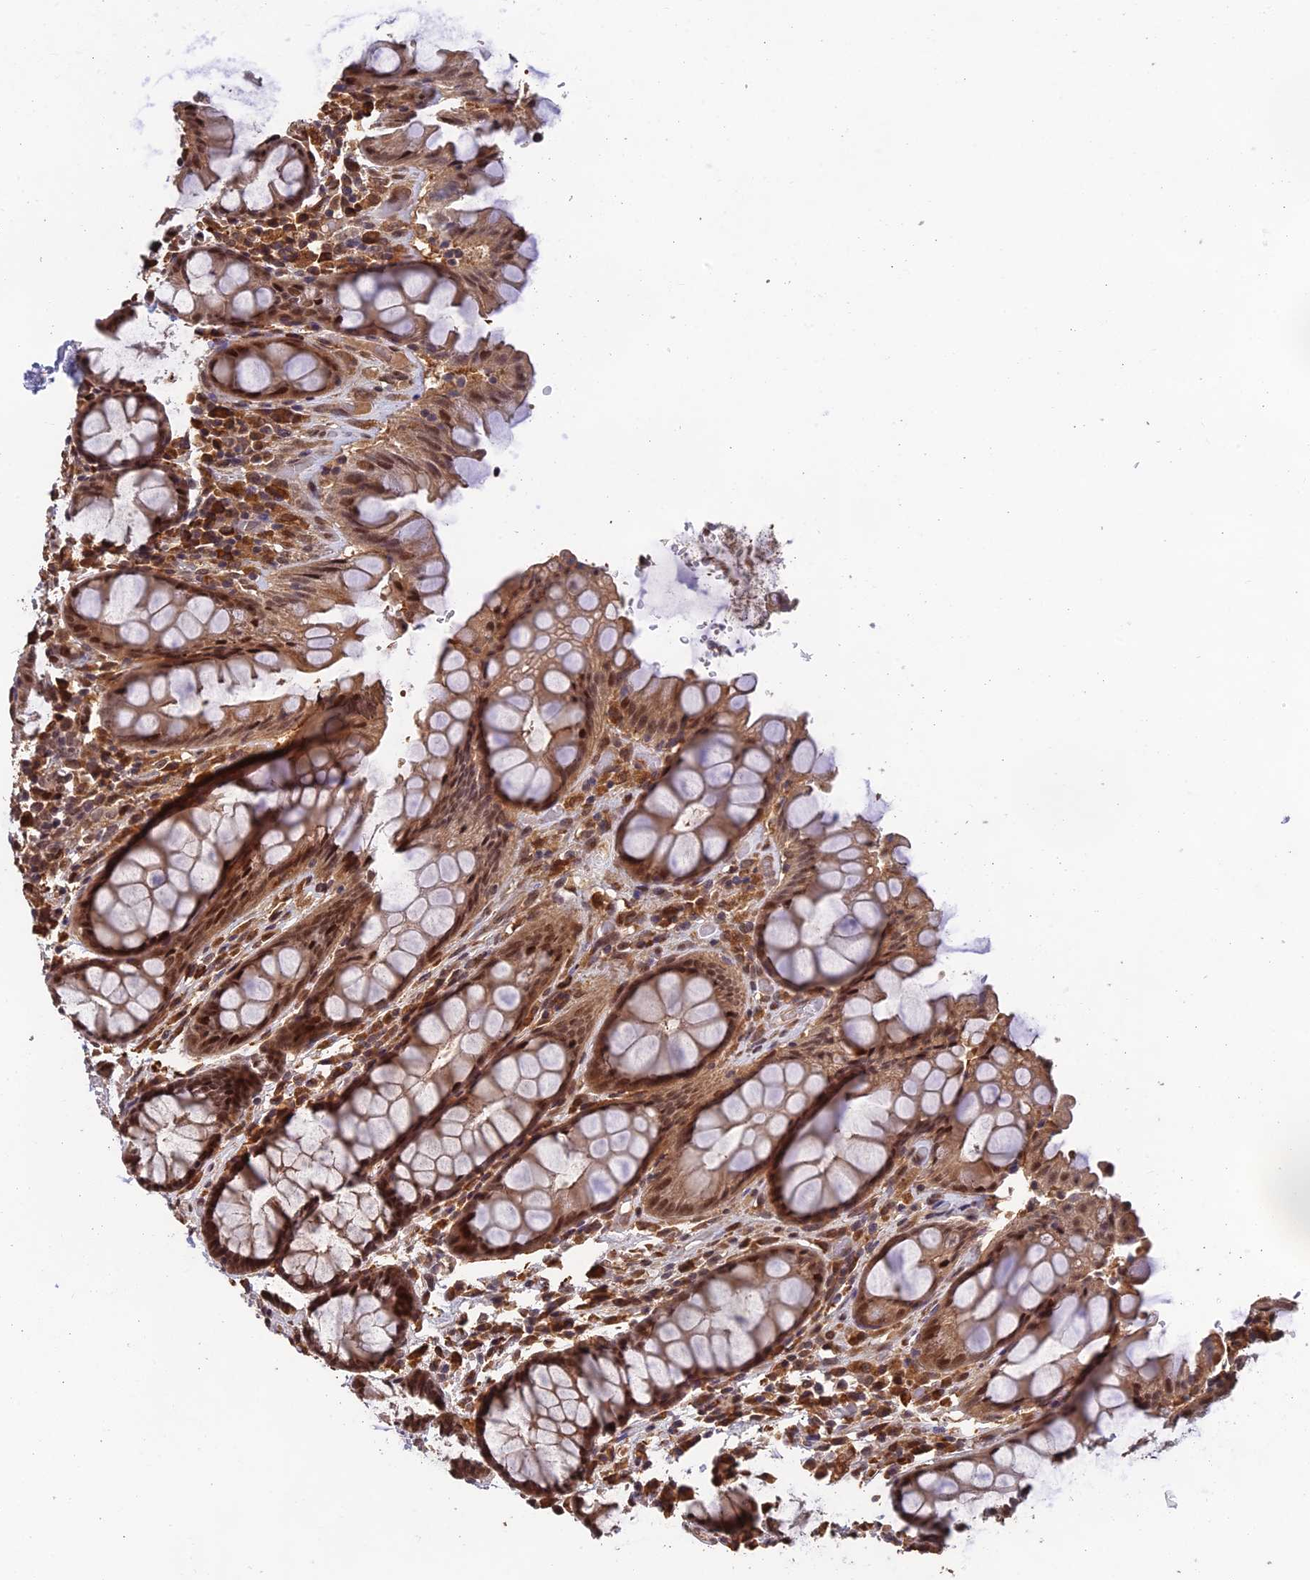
{"staining": {"intensity": "moderate", "quantity": ">75%", "location": "cytoplasmic/membranous,nuclear"}, "tissue": "rectum", "cell_type": "Glandular cells", "image_type": "normal", "snomed": [{"axis": "morphology", "description": "Normal tissue, NOS"}, {"axis": "topography", "description": "Rectum"}], "caption": "Immunohistochemistry image of benign rectum stained for a protein (brown), which exhibits medium levels of moderate cytoplasmic/membranous,nuclear expression in approximately >75% of glandular cells.", "gene": "OSBPL1A", "patient": {"sex": "male", "age": 64}}